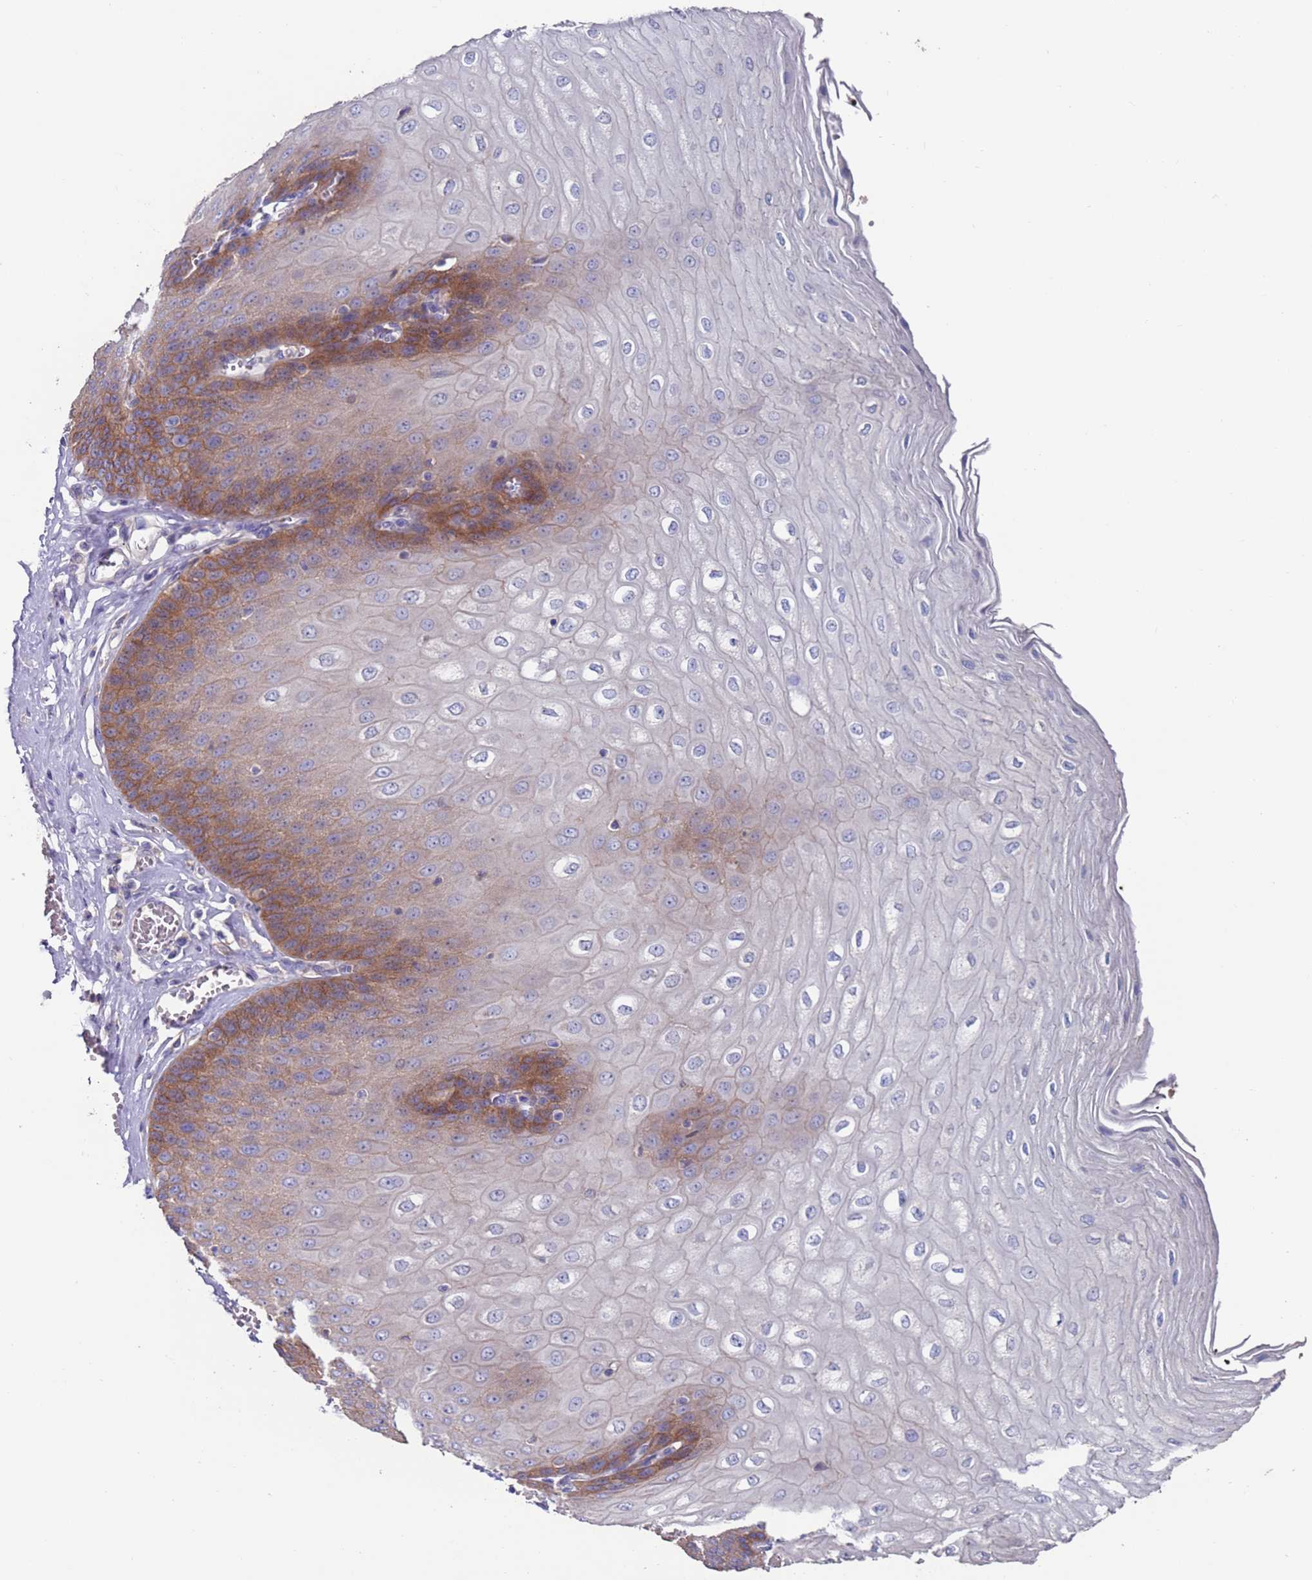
{"staining": {"intensity": "moderate", "quantity": "25%-75%", "location": "cytoplasmic/membranous"}, "tissue": "esophagus", "cell_type": "Squamous epithelial cells", "image_type": "normal", "snomed": [{"axis": "morphology", "description": "Normal tissue, NOS"}, {"axis": "topography", "description": "Esophagus"}], "caption": "Immunohistochemical staining of normal esophagus demonstrates moderate cytoplasmic/membranous protein expression in approximately 25%-75% of squamous epithelial cells.", "gene": "KRTCAP3", "patient": {"sex": "male", "age": 60}}